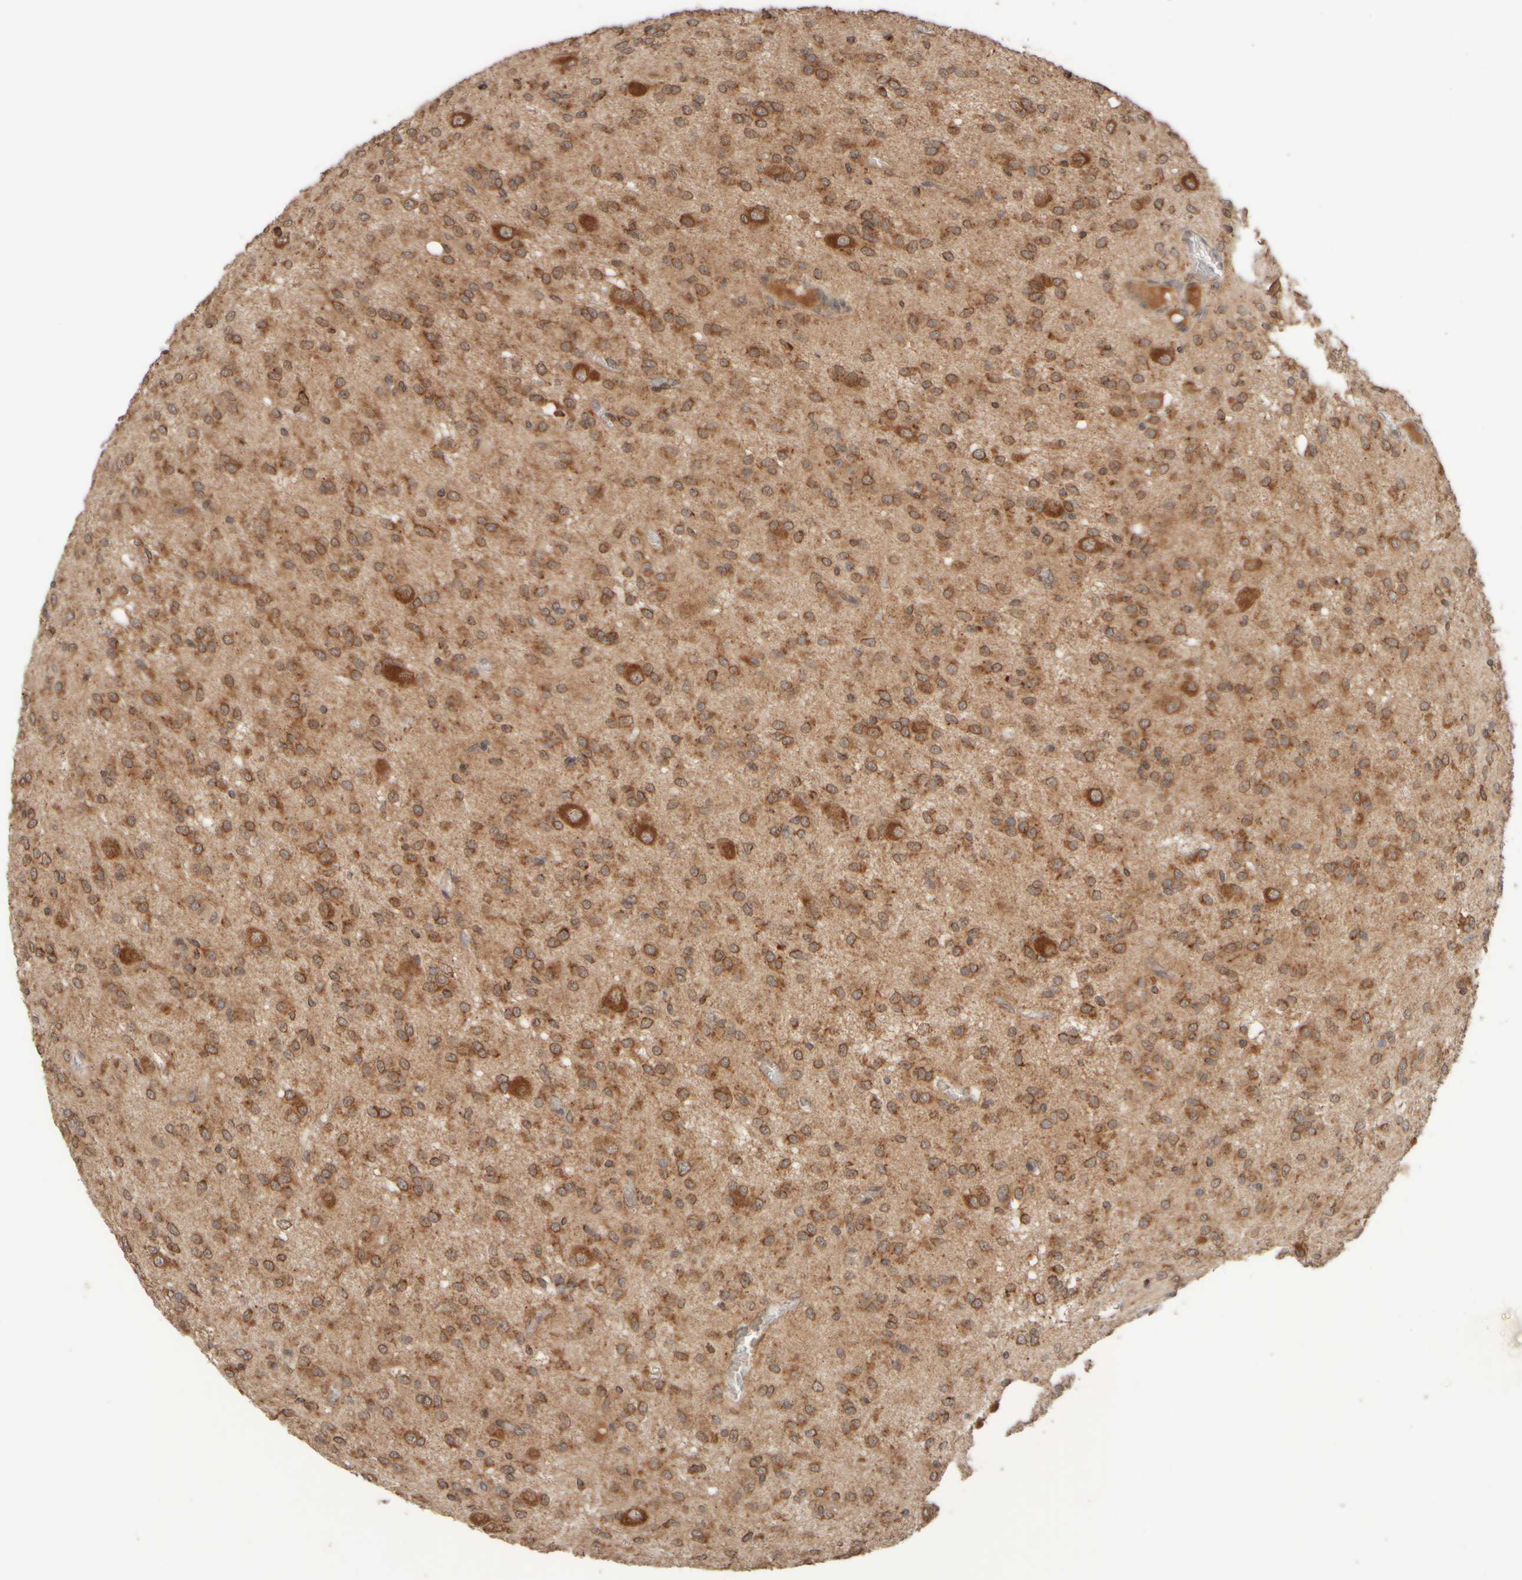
{"staining": {"intensity": "strong", "quantity": ">75%", "location": "cytoplasmic/membranous"}, "tissue": "glioma", "cell_type": "Tumor cells", "image_type": "cancer", "snomed": [{"axis": "morphology", "description": "Glioma, malignant, High grade"}, {"axis": "topography", "description": "Brain"}], "caption": "High-power microscopy captured an immunohistochemistry image of glioma, revealing strong cytoplasmic/membranous expression in about >75% of tumor cells.", "gene": "EIF2B3", "patient": {"sex": "female", "age": 59}}